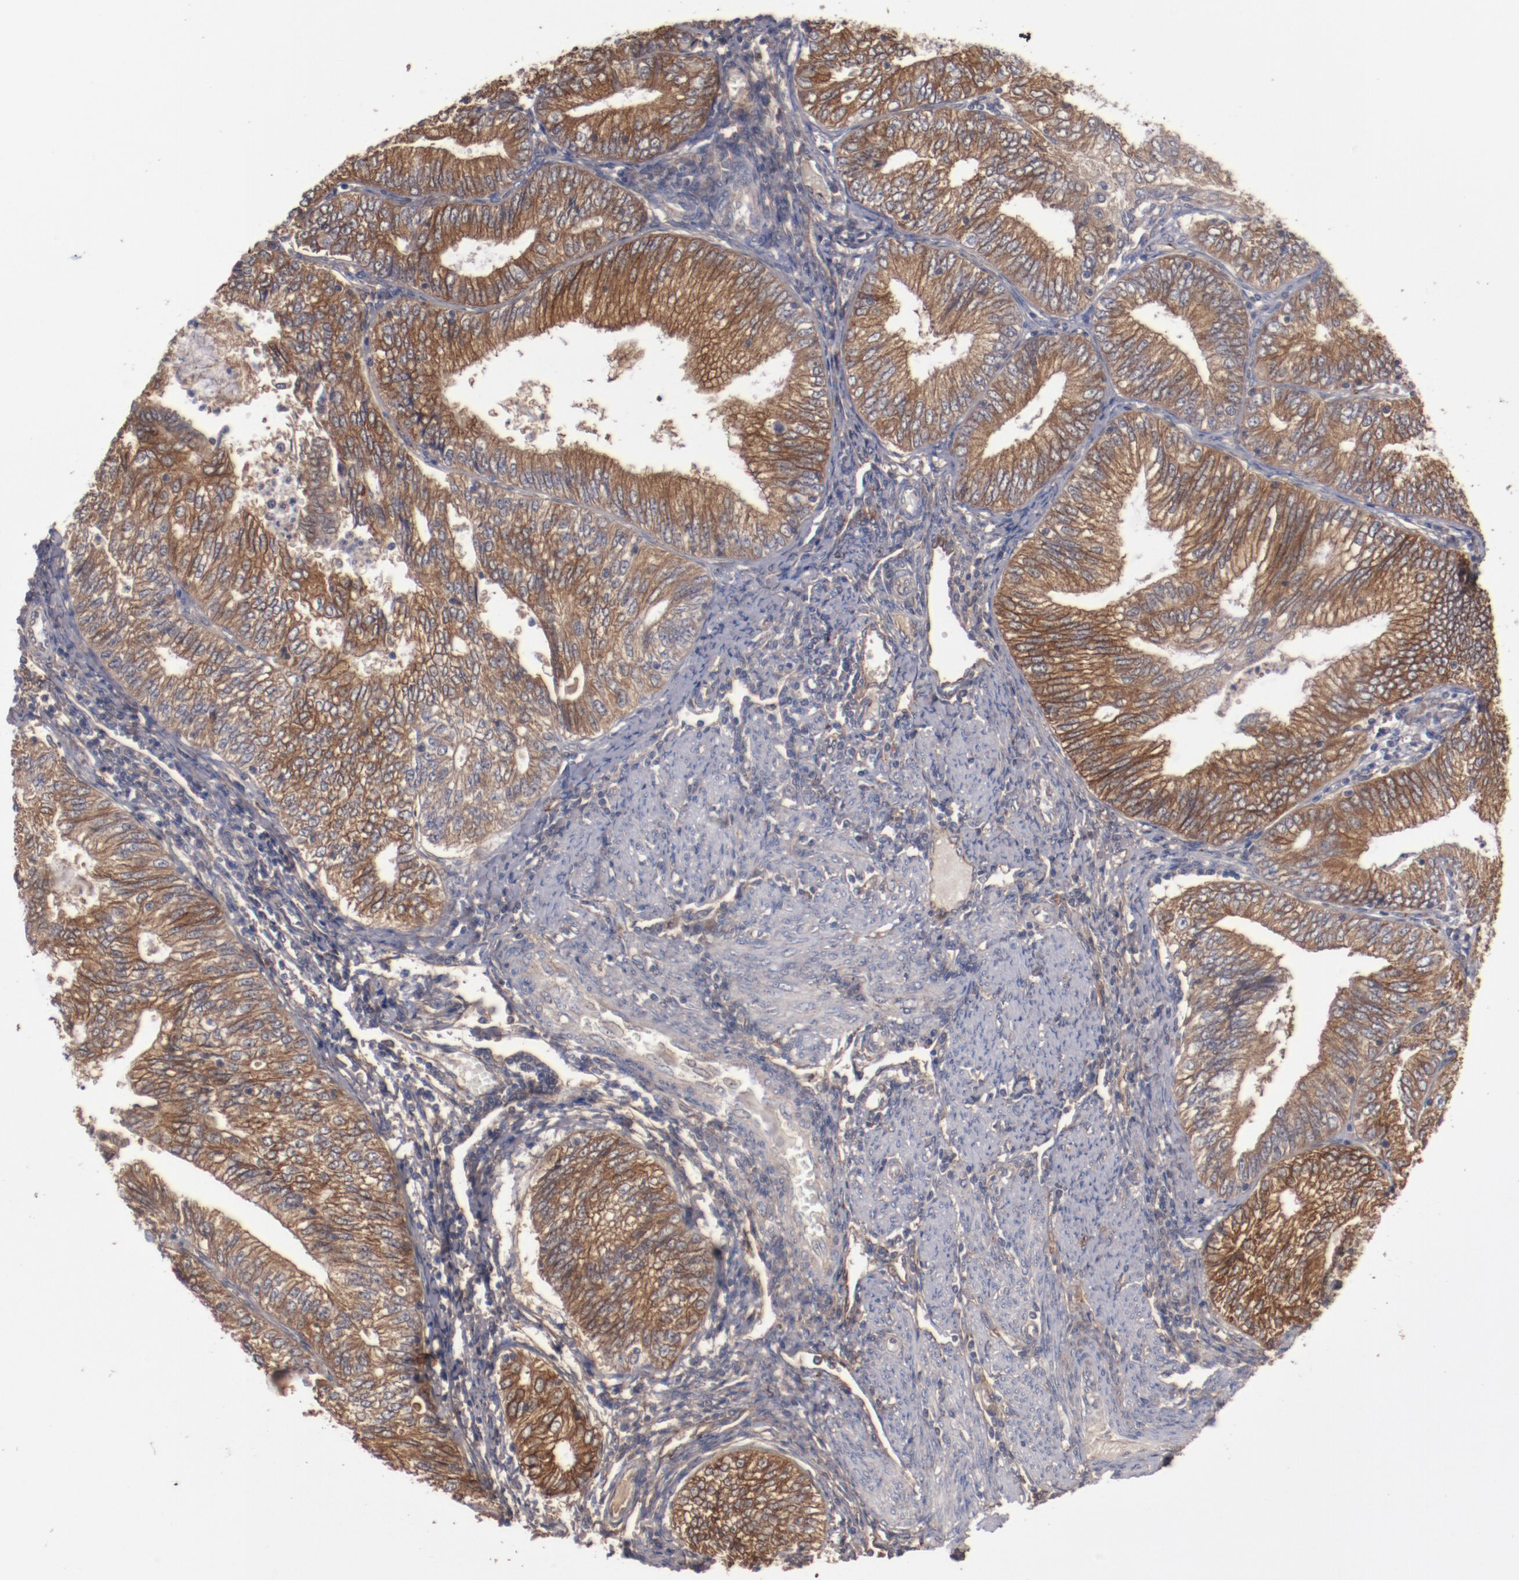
{"staining": {"intensity": "strong", "quantity": ">75%", "location": "cytoplasmic/membranous"}, "tissue": "endometrial cancer", "cell_type": "Tumor cells", "image_type": "cancer", "snomed": [{"axis": "morphology", "description": "Adenocarcinoma, NOS"}, {"axis": "topography", "description": "Endometrium"}], "caption": "DAB immunohistochemical staining of adenocarcinoma (endometrial) shows strong cytoplasmic/membranous protein expression in approximately >75% of tumor cells.", "gene": "DIPK2B", "patient": {"sex": "female", "age": 69}}